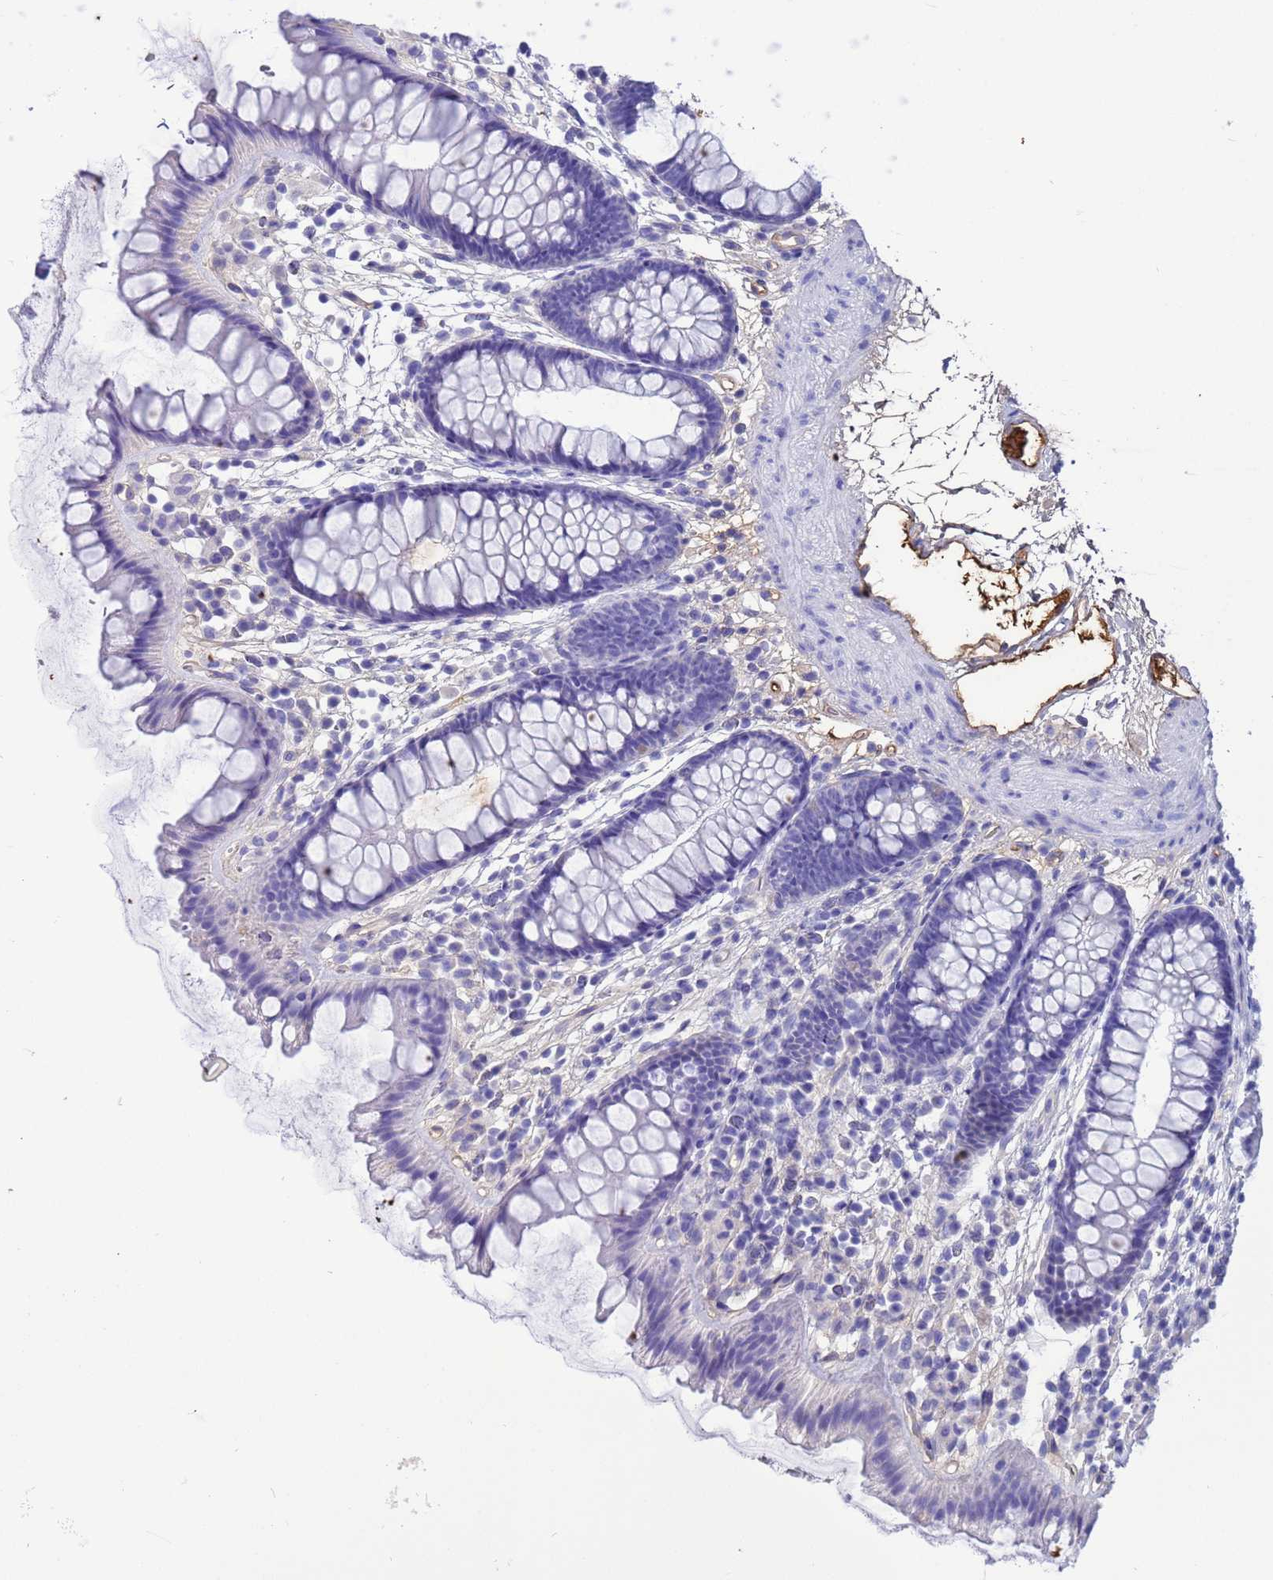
{"staining": {"intensity": "moderate", "quantity": ">75%", "location": "cytoplasmic/membranous"}, "tissue": "colon", "cell_type": "Endothelial cells", "image_type": "normal", "snomed": [{"axis": "morphology", "description": "Normal tissue, NOS"}, {"axis": "topography", "description": "Colon"}], "caption": "High-power microscopy captured an IHC image of benign colon, revealing moderate cytoplasmic/membranous expression in approximately >75% of endothelial cells. (DAB = brown stain, brightfield microscopy at high magnification).", "gene": "H1", "patient": {"sex": "female", "age": 62}}